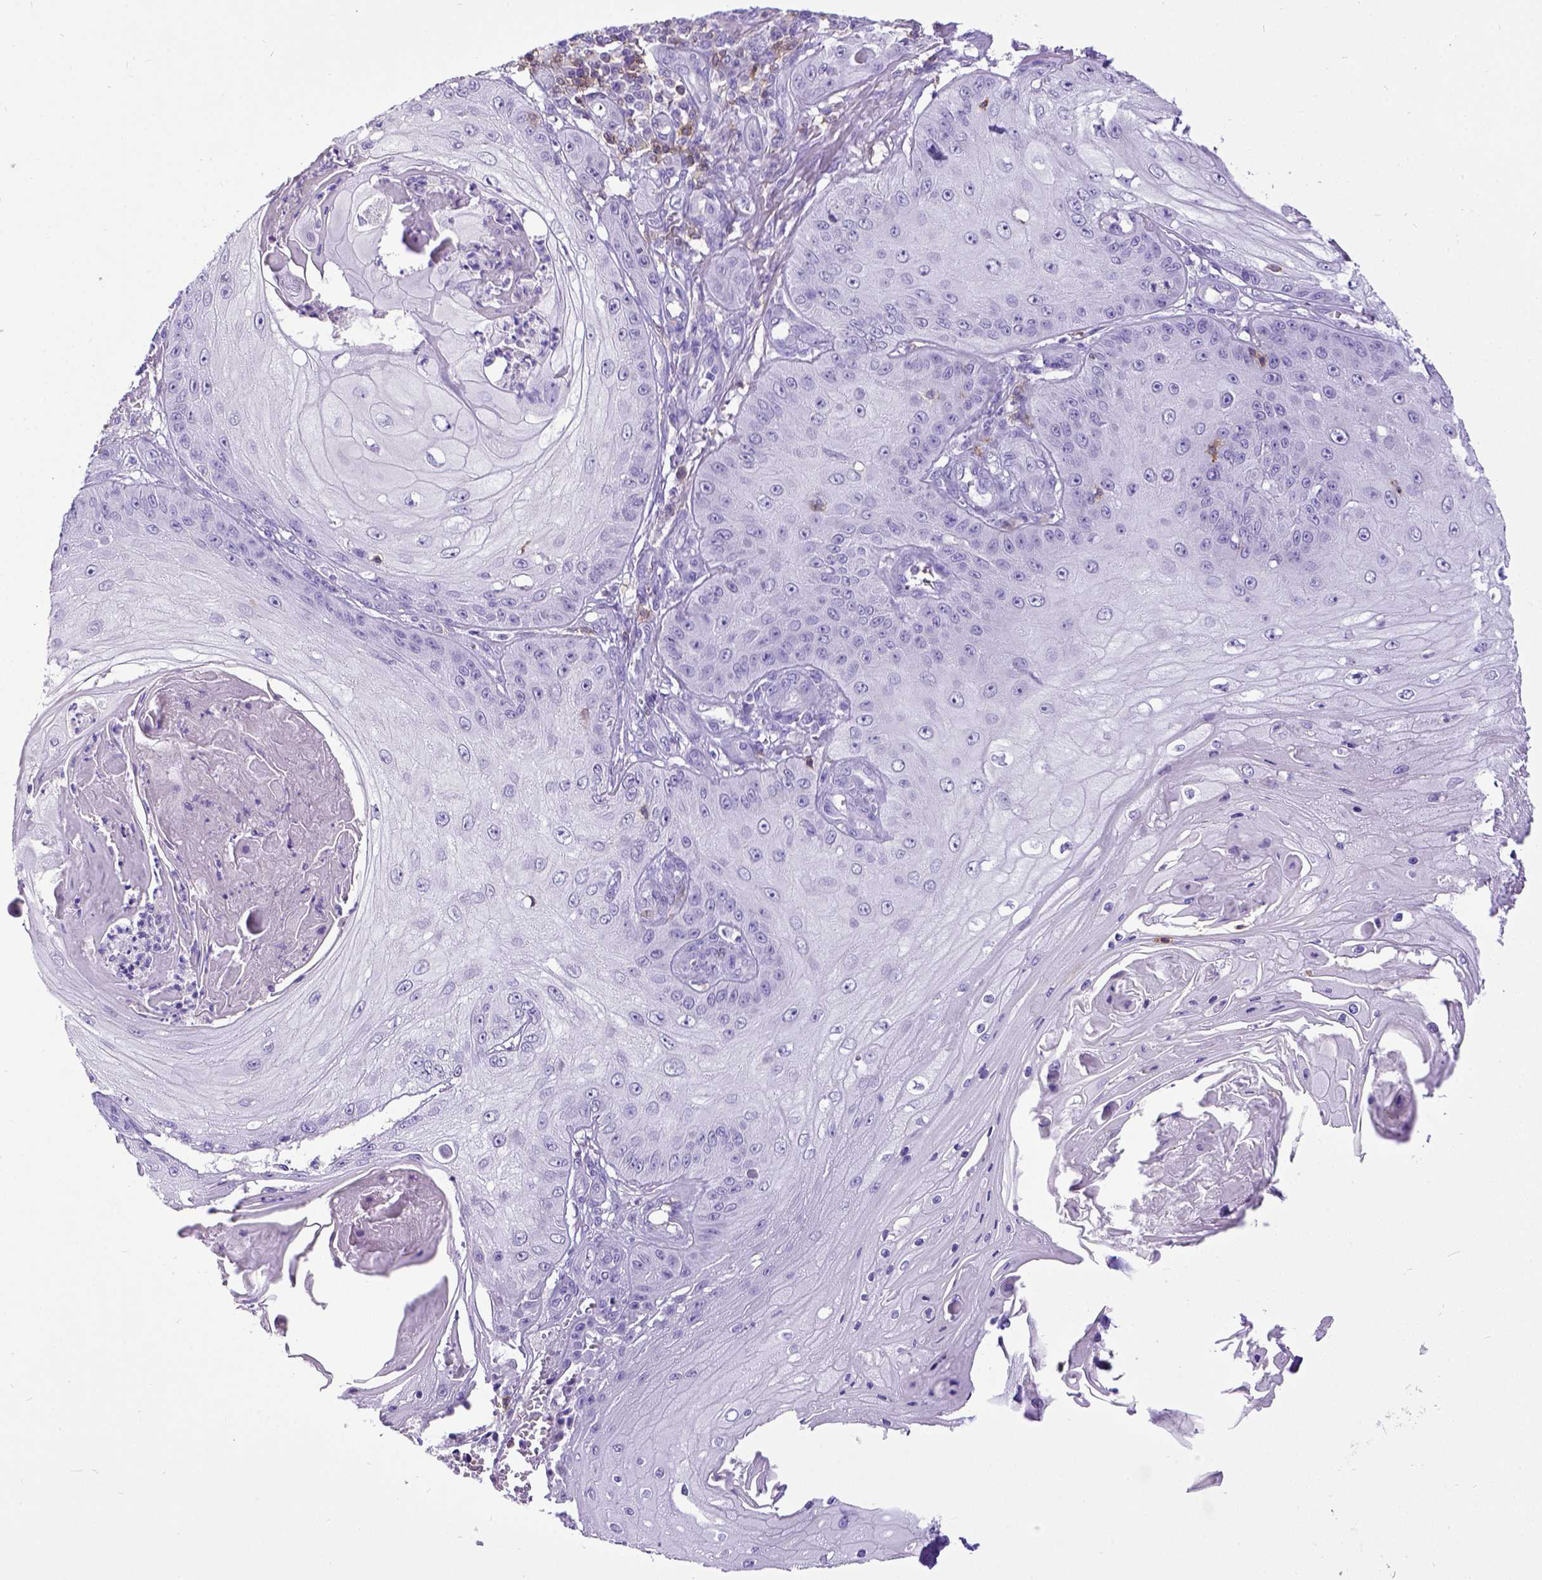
{"staining": {"intensity": "negative", "quantity": "none", "location": "none"}, "tissue": "skin cancer", "cell_type": "Tumor cells", "image_type": "cancer", "snomed": [{"axis": "morphology", "description": "Squamous cell carcinoma, NOS"}, {"axis": "topography", "description": "Skin"}], "caption": "Skin squamous cell carcinoma was stained to show a protein in brown. There is no significant expression in tumor cells. The staining is performed using DAB brown chromogen with nuclei counter-stained in using hematoxylin.", "gene": "CD3E", "patient": {"sex": "male", "age": 70}}